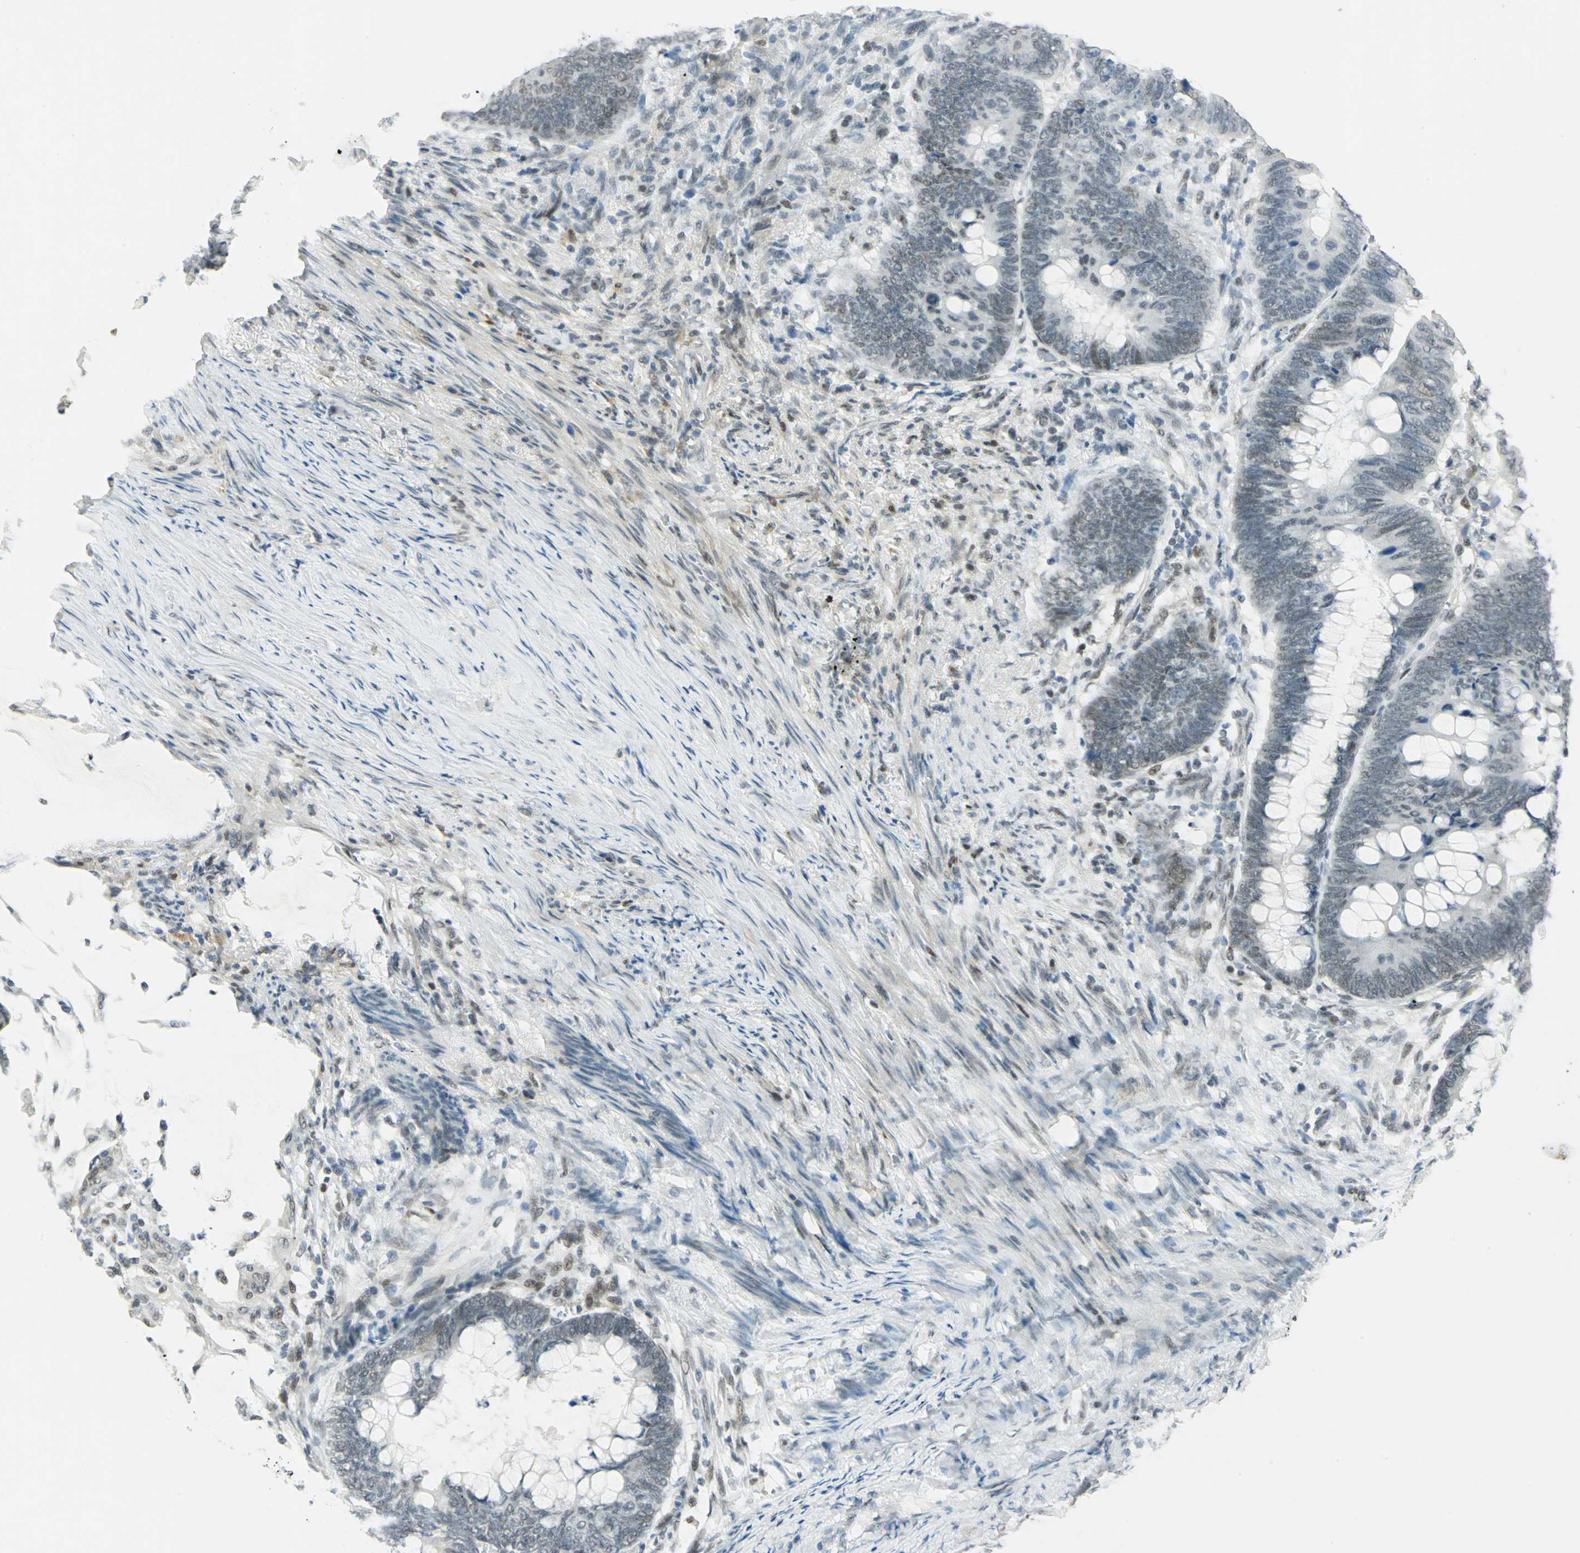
{"staining": {"intensity": "strong", "quantity": "<25%", "location": "nuclear"}, "tissue": "colorectal cancer", "cell_type": "Tumor cells", "image_type": "cancer", "snomed": [{"axis": "morphology", "description": "Normal tissue, NOS"}, {"axis": "morphology", "description": "Adenocarcinoma, NOS"}, {"axis": "topography", "description": "Rectum"}, {"axis": "topography", "description": "Peripheral nerve tissue"}], "caption": "Immunohistochemistry (IHC) of colorectal cancer demonstrates medium levels of strong nuclear positivity in about <25% of tumor cells.", "gene": "MTMR10", "patient": {"sex": "male", "age": 92}}